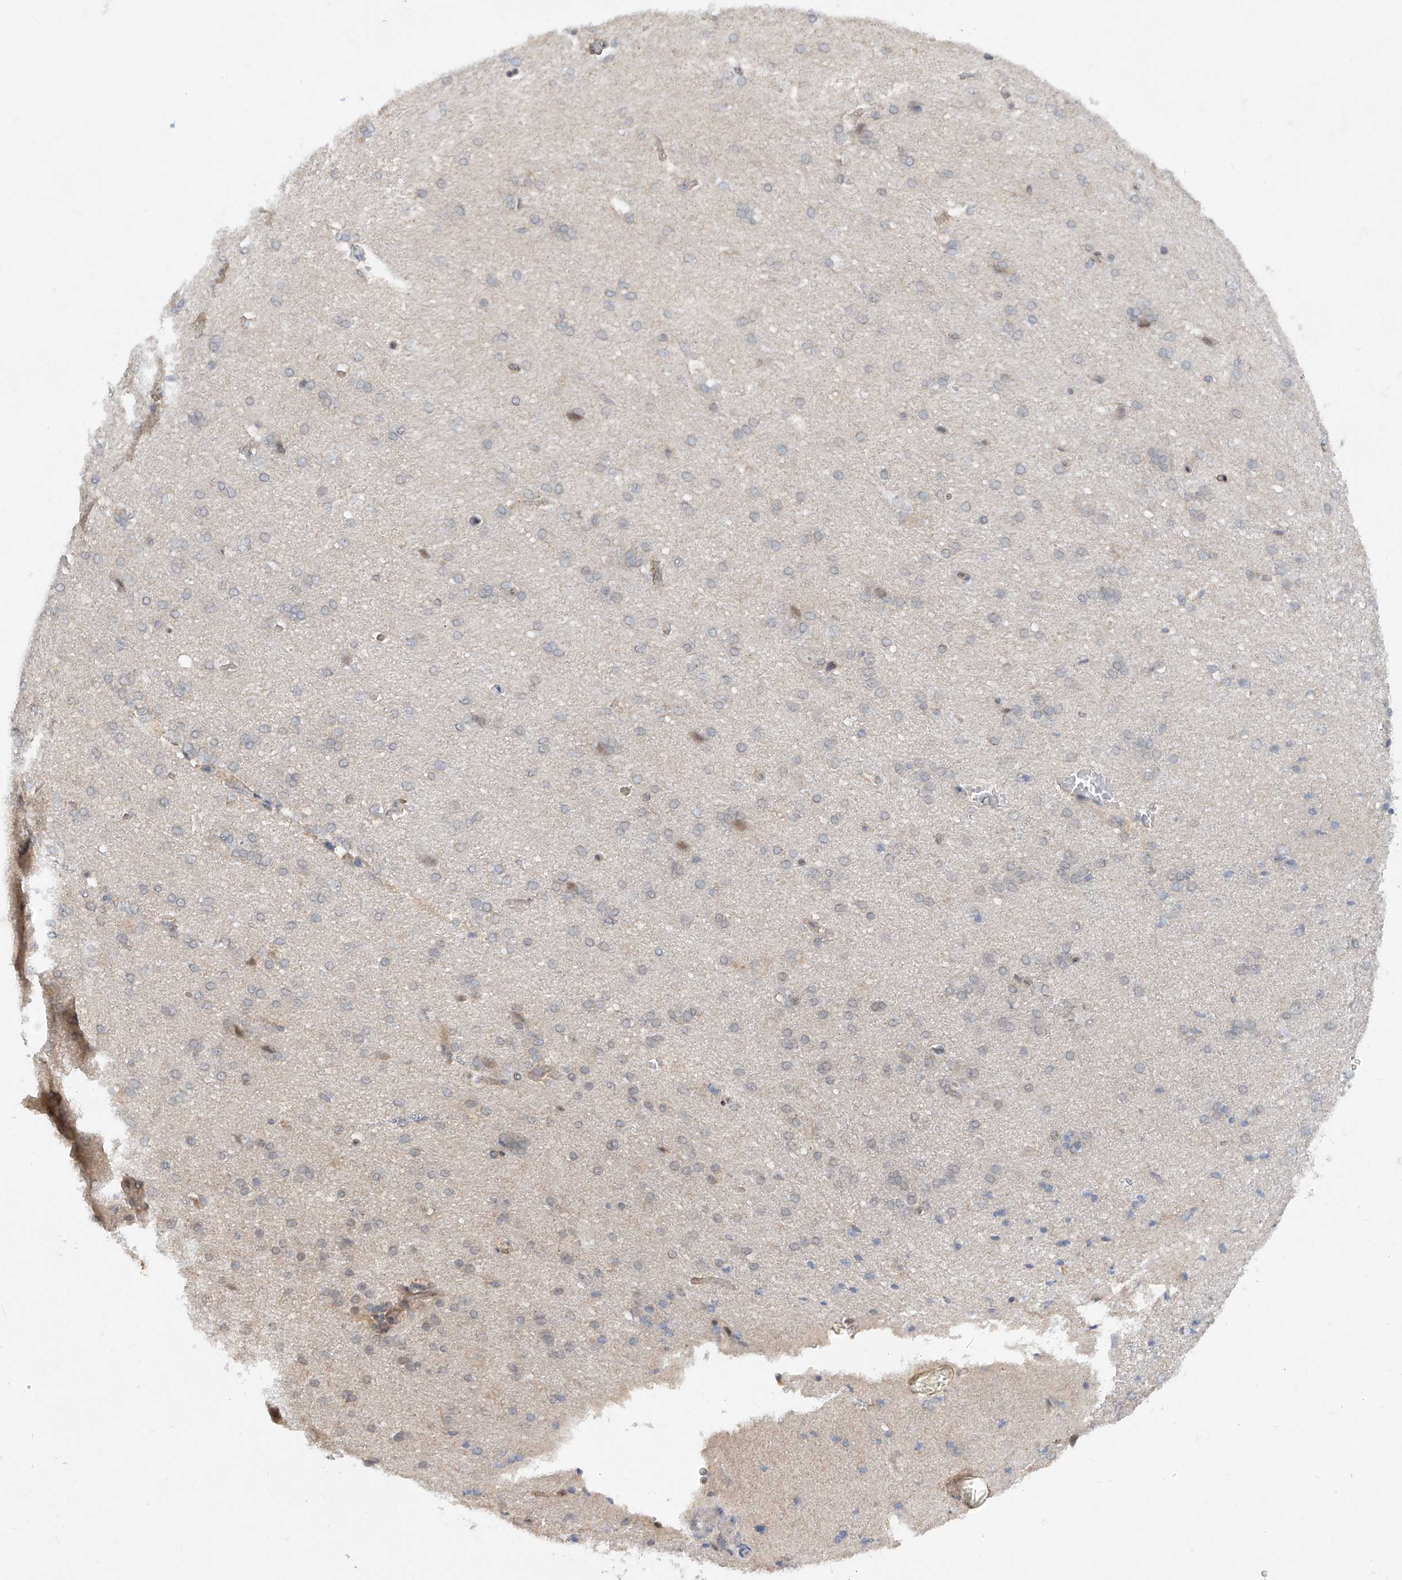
{"staining": {"intensity": "weak", "quantity": "25%-75%", "location": "cytoplasmic/membranous"}, "tissue": "cerebral cortex", "cell_type": "Endothelial cells", "image_type": "normal", "snomed": [{"axis": "morphology", "description": "Normal tissue, NOS"}, {"axis": "topography", "description": "Cerebral cortex"}], "caption": "The micrograph shows staining of unremarkable cerebral cortex, revealing weak cytoplasmic/membranous protein positivity (brown color) within endothelial cells. The protein is shown in brown color, while the nuclei are stained blue.", "gene": "ZNF358", "patient": {"sex": "male", "age": 62}}